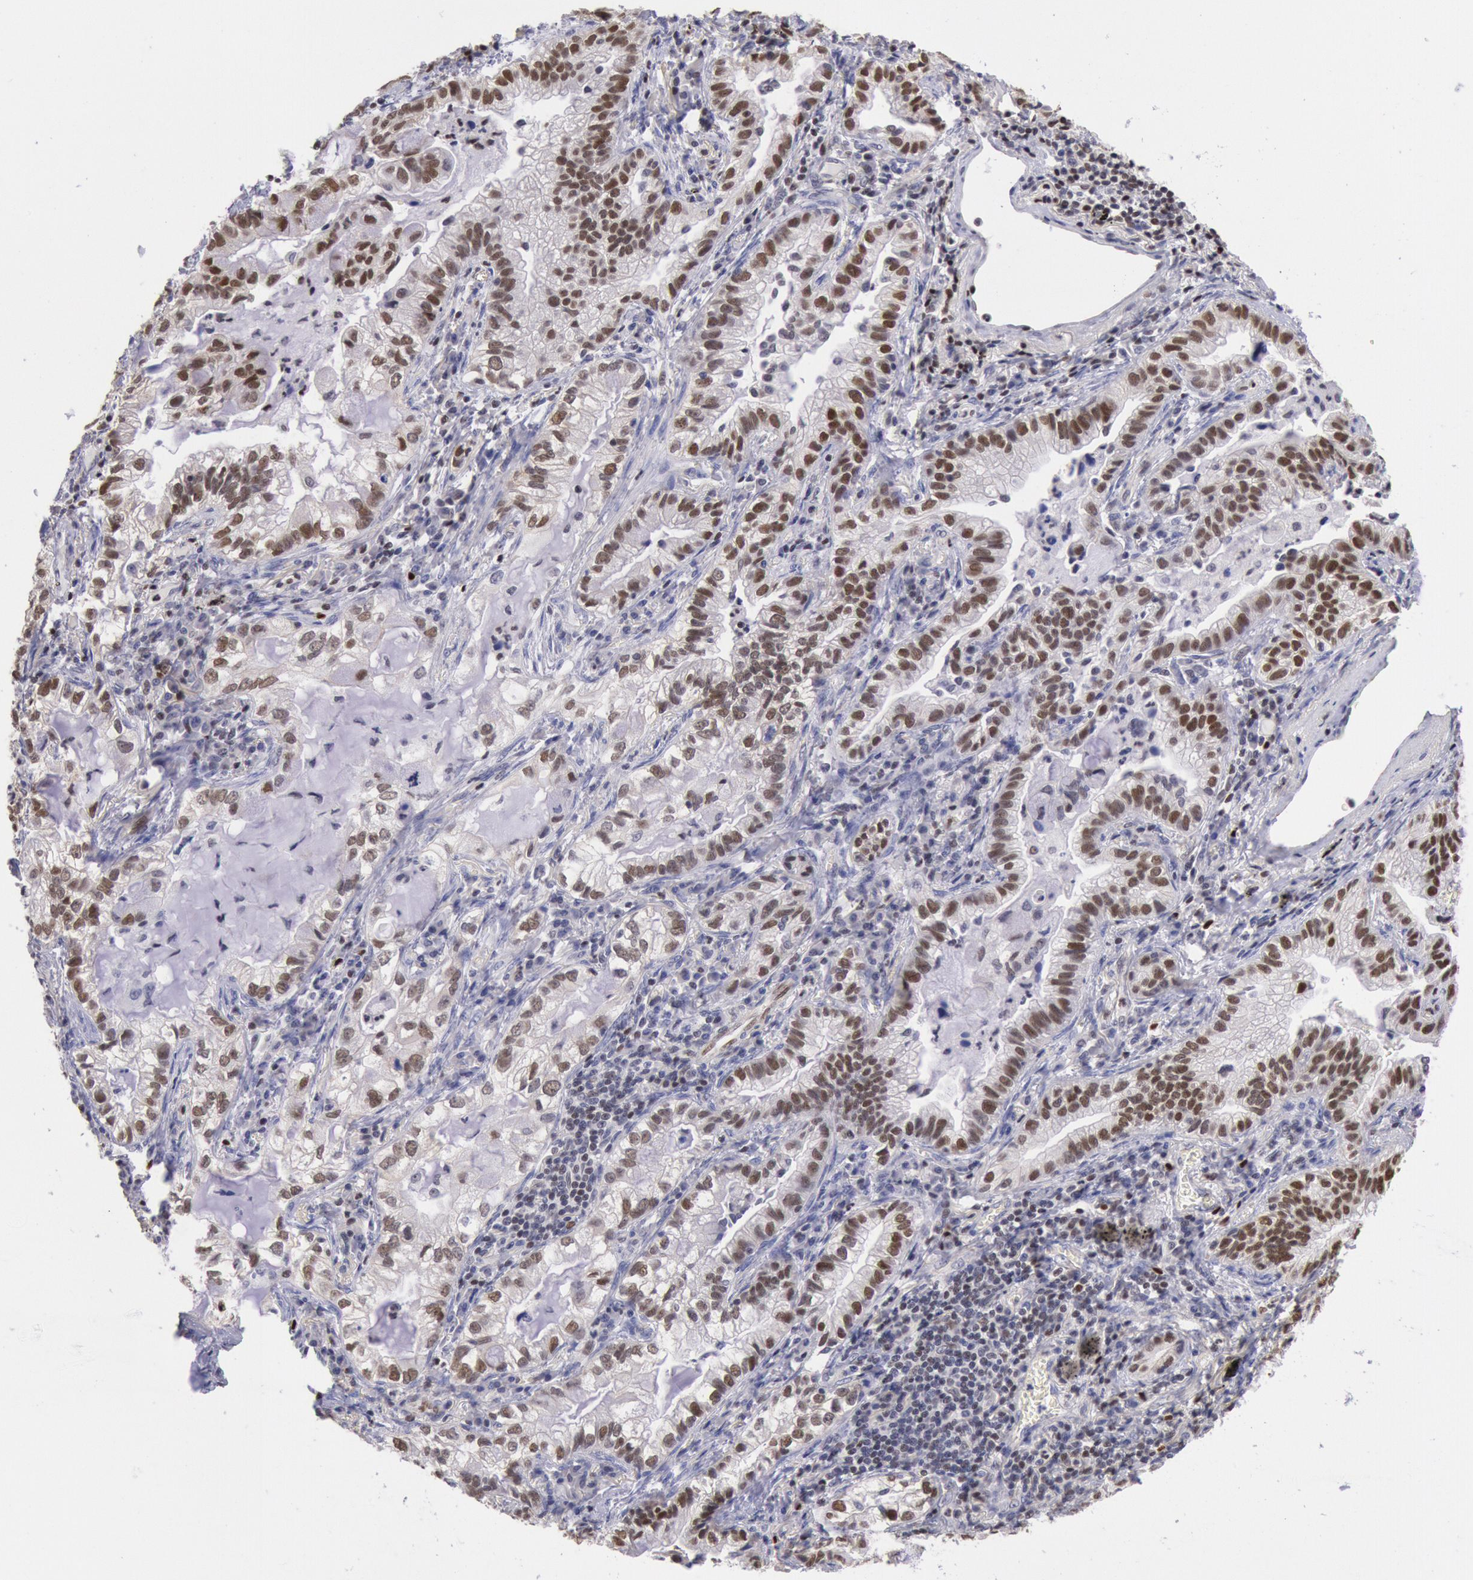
{"staining": {"intensity": "strong", "quantity": "25%-75%", "location": "nuclear"}, "tissue": "lung cancer", "cell_type": "Tumor cells", "image_type": "cancer", "snomed": [{"axis": "morphology", "description": "Adenocarcinoma, NOS"}, {"axis": "topography", "description": "Lung"}], "caption": "Strong nuclear protein expression is present in about 25%-75% of tumor cells in adenocarcinoma (lung). The protein of interest is shown in brown color, while the nuclei are stained blue.", "gene": "RPS6KA5", "patient": {"sex": "female", "age": 50}}